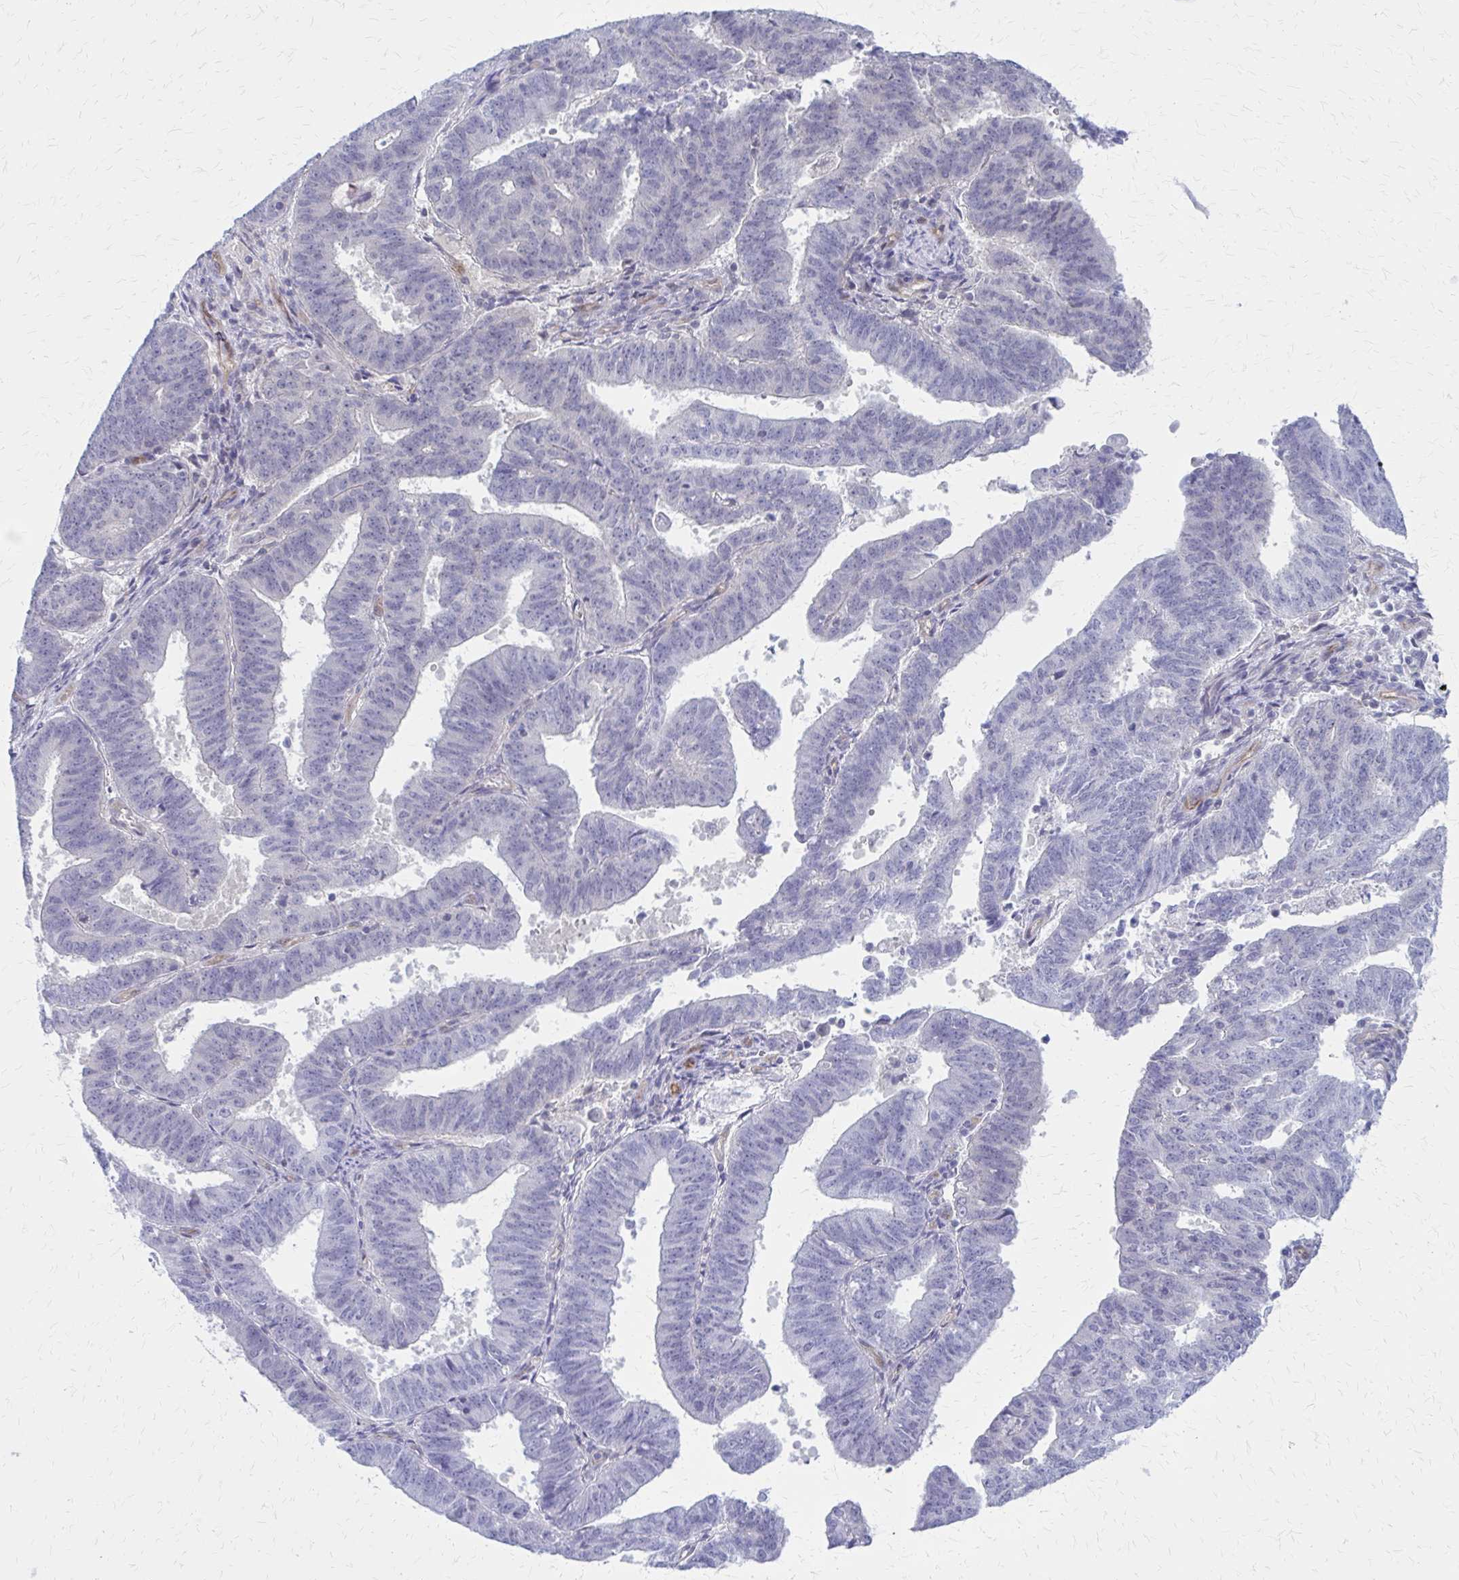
{"staining": {"intensity": "negative", "quantity": "none", "location": "none"}, "tissue": "endometrial cancer", "cell_type": "Tumor cells", "image_type": "cancer", "snomed": [{"axis": "morphology", "description": "Adenocarcinoma, NOS"}, {"axis": "topography", "description": "Endometrium"}], "caption": "The immunohistochemistry micrograph has no significant staining in tumor cells of endometrial adenocarcinoma tissue. Brightfield microscopy of immunohistochemistry stained with DAB (brown) and hematoxylin (blue), captured at high magnification.", "gene": "CLIC2", "patient": {"sex": "female", "age": 82}}